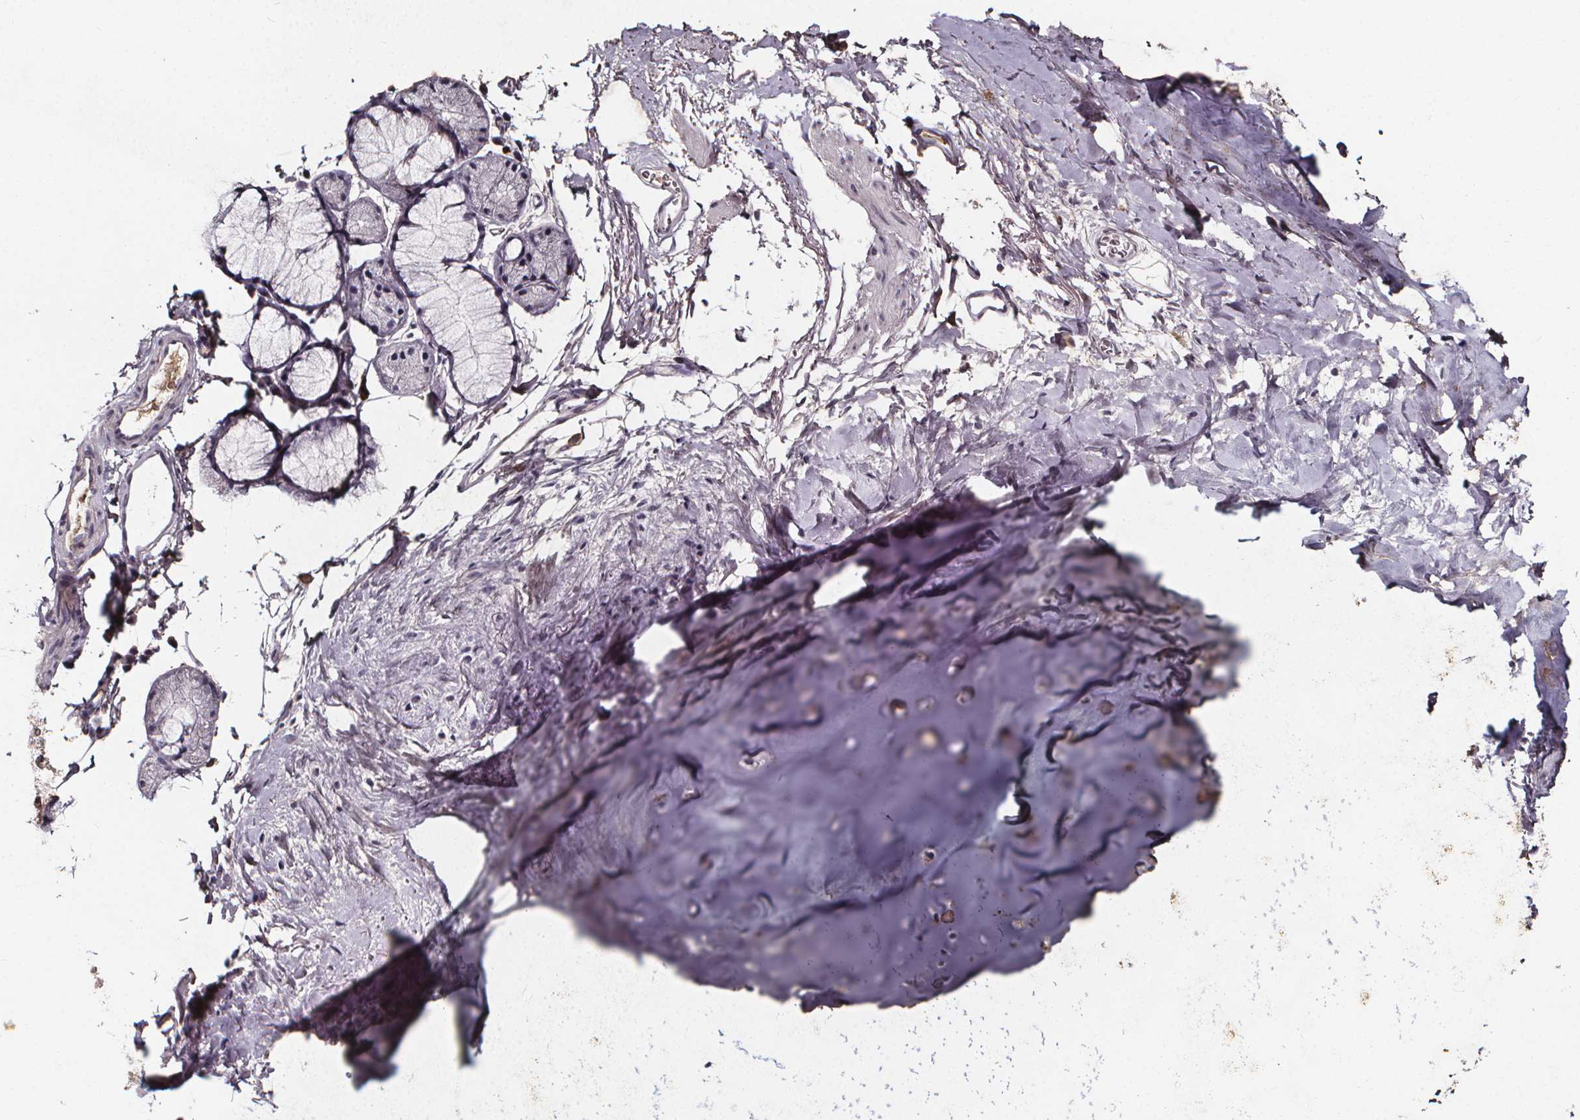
{"staining": {"intensity": "moderate", "quantity": "25%-75%", "location": "cytoplasmic/membranous"}, "tissue": "adipose tissue", "cell_type": "Adipocytes", "image_type": "normal", "snomed": [{"axis": "morphology", "description": "Normal tissue, NOS"}, {"axis": "topography", "description": "Cartilage tissue"}, {"axis": "topography", "description": "Bronchus"}], "caption": "Unremarkable adipose tissue displays moderate cytoplasmic/membranous expression in approximately 25%-75% of adipocytes (Brightfield microscopy of DAB IHC at high magnification)..", "gene": "SPAG8", "patient": {"sex": "female", "age": 79}}